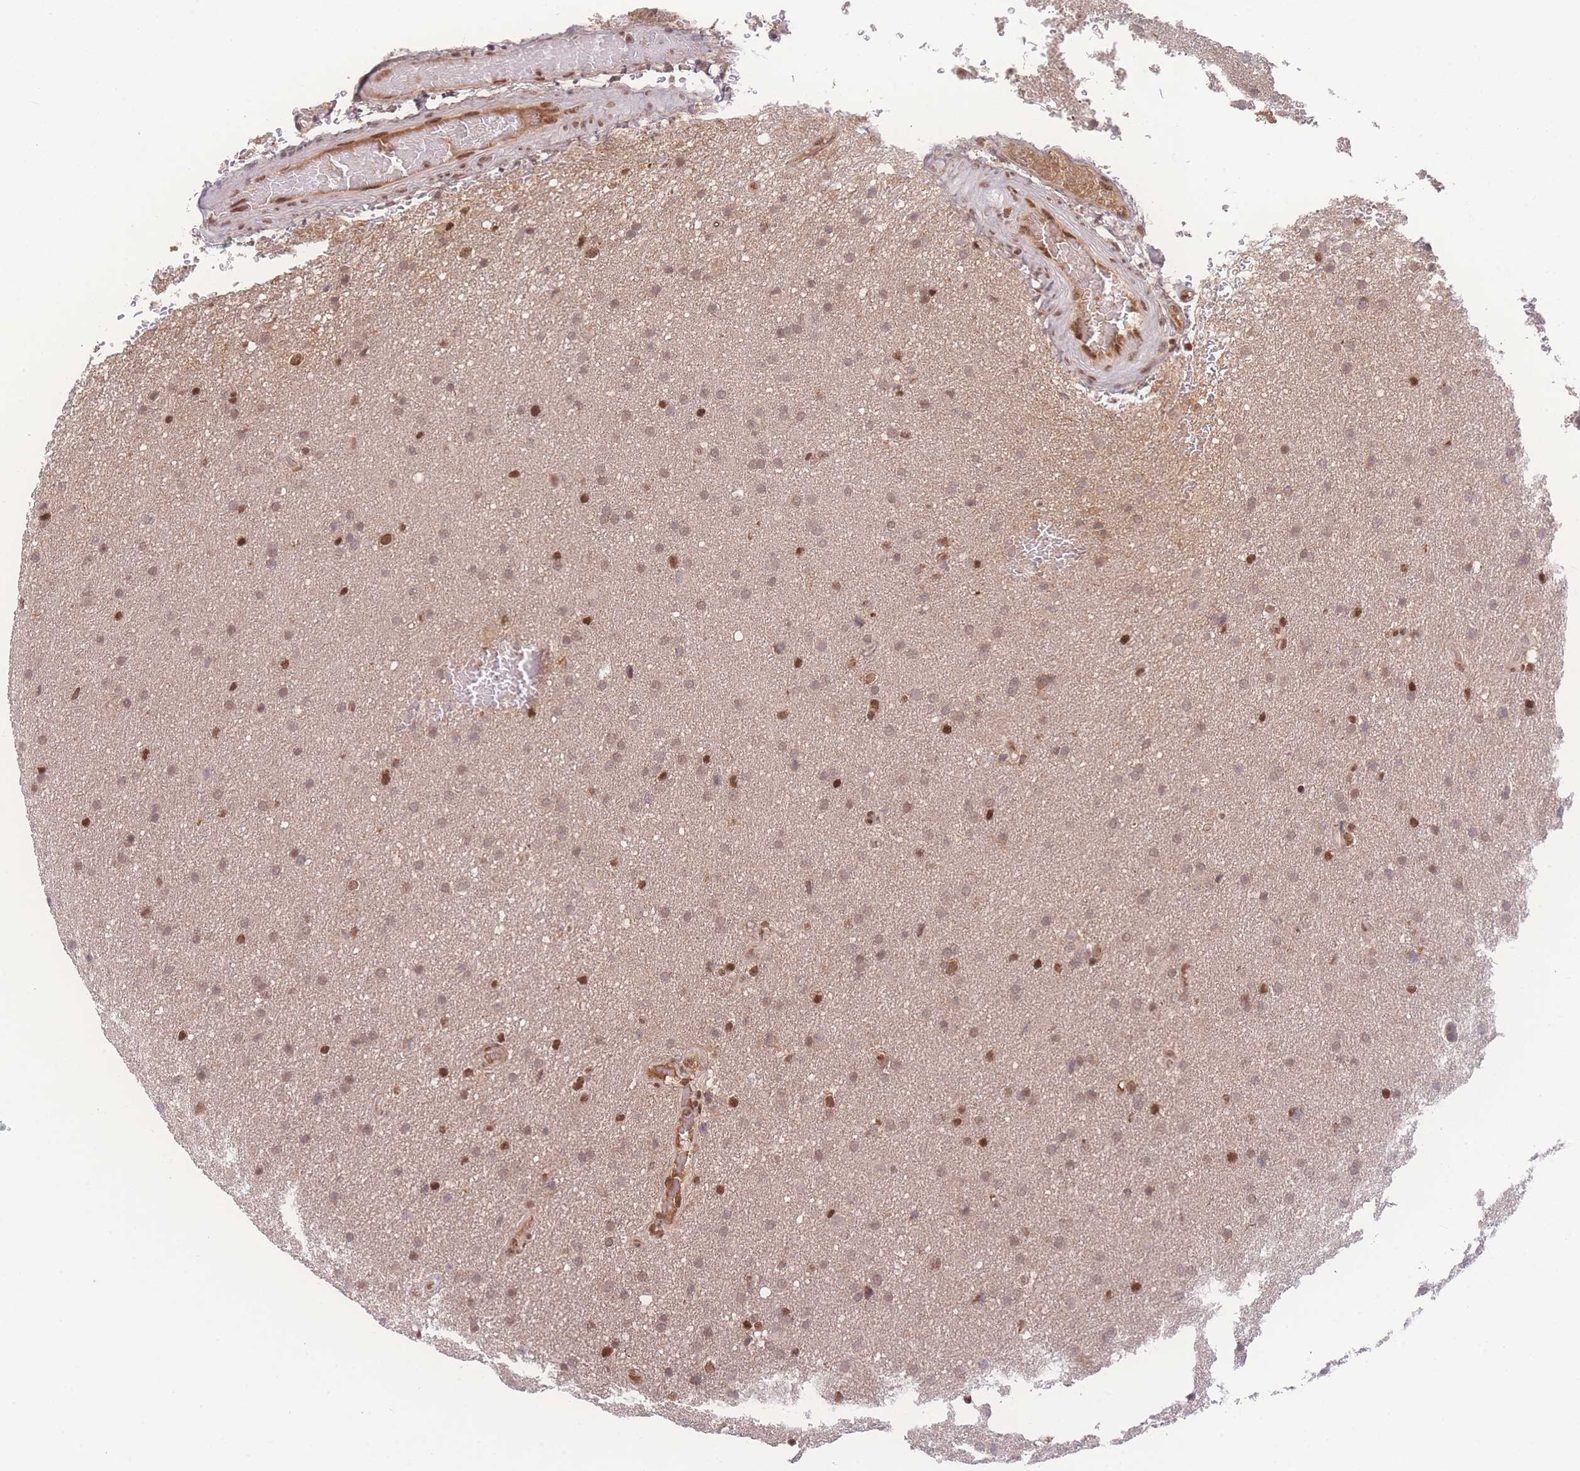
{"staining": {"intensity": "weak", "quantity": ">75%", "location": "nuclear"}, "tissue": "glioma", "cell_type": "Tumor cells", "image_type": "cancer", "snomed": [{"axis": "morphology", "description": "Glioma, malignant, Low grade"}, {"axis": "topography", "description": "Brain"}], "caption": "A brown stain labels weak nuclear staining of a protein in glioma tumor cells.", "gene": "RAVER1", "patient": {"sex": "female", "age": 32}}